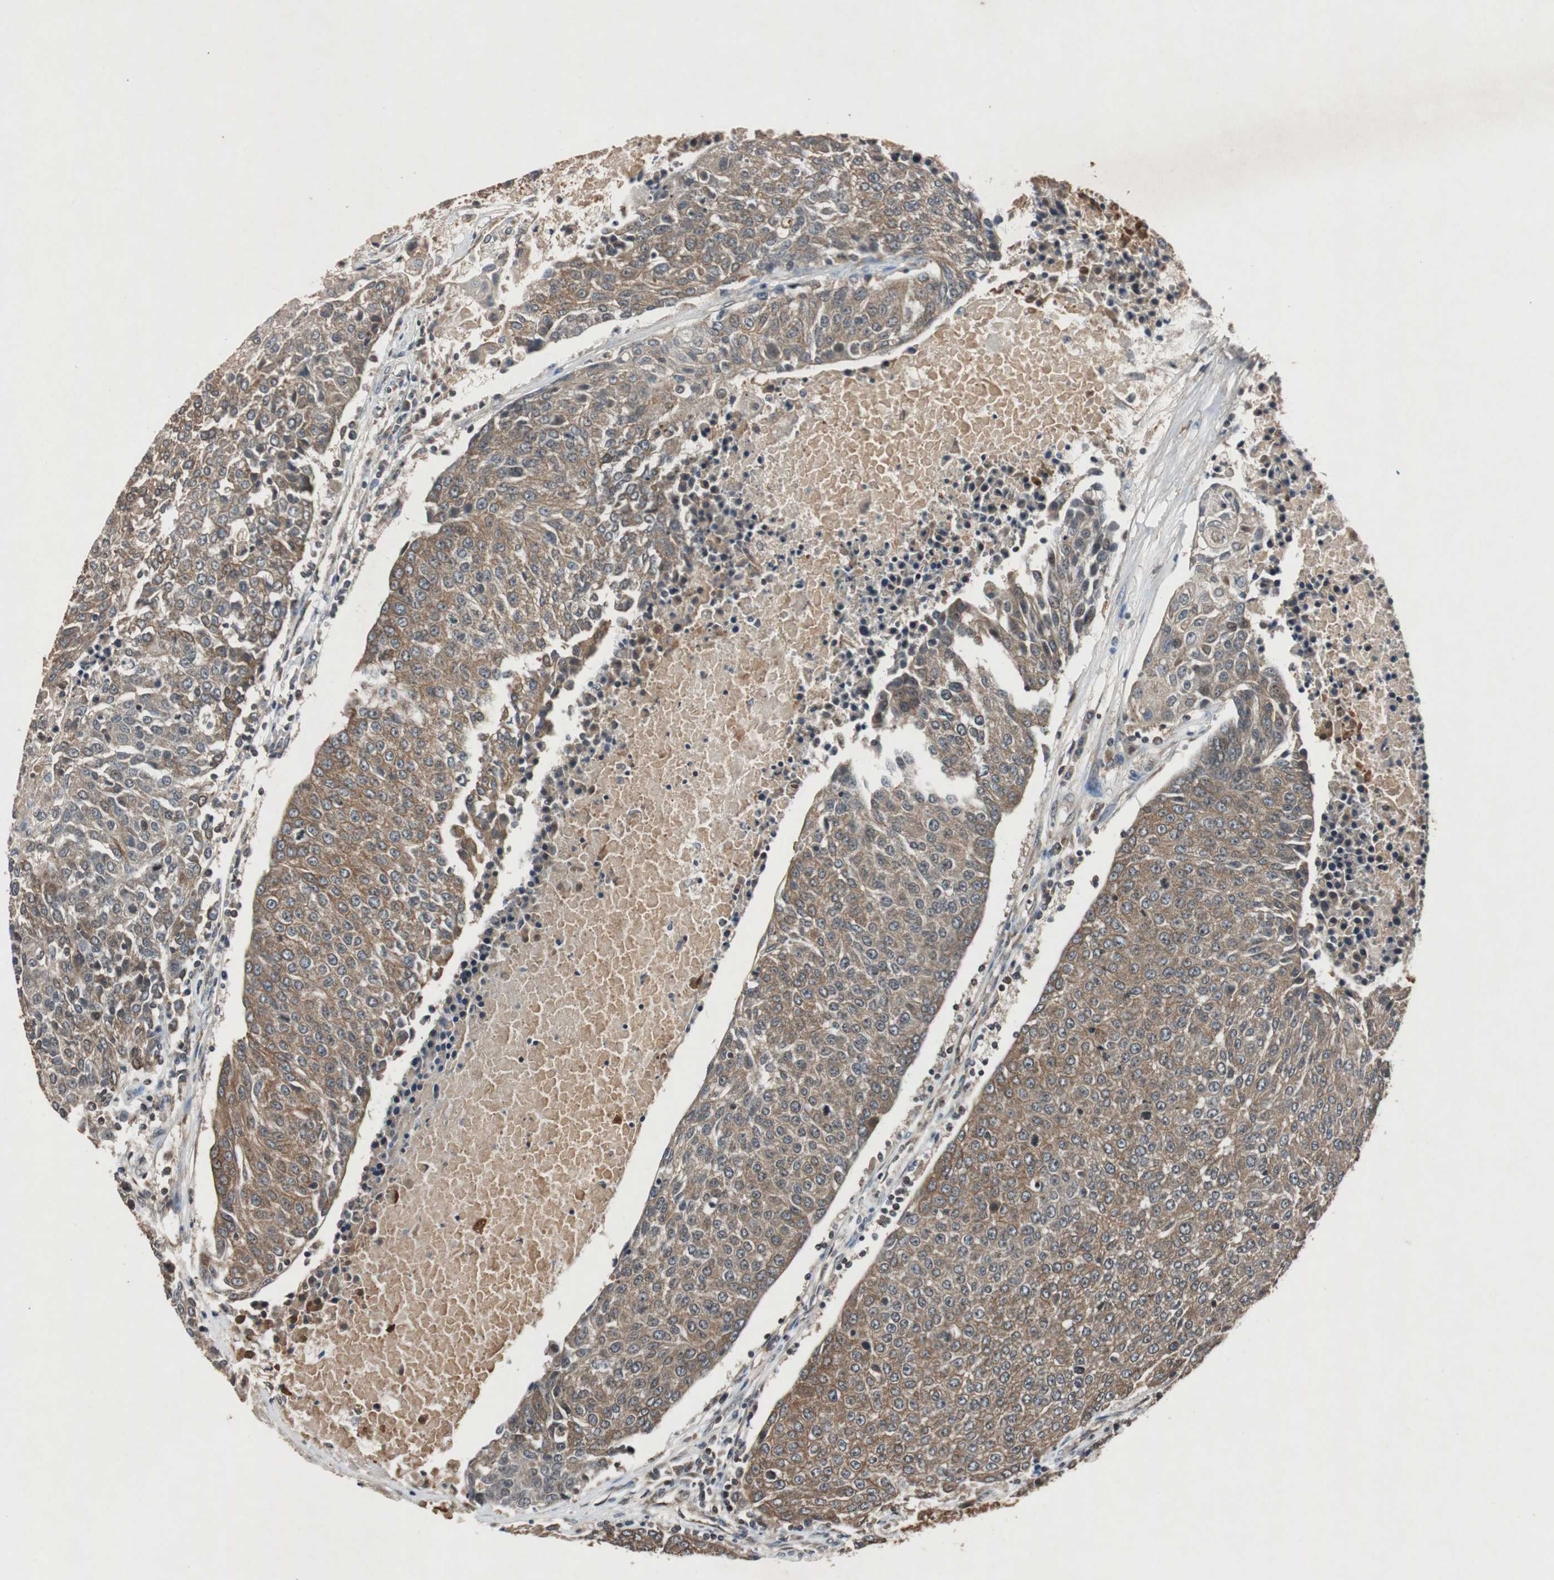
{"staining": {"intensity": "moderate", "quantity": ">75%", "location": "cytoplasmic/membranous"}, "tissue": "urothelial cancer", "cell_type": "Tumor cells", "image_type": "cancer", "snomed": [{"axis": "morphology", "description": "Urothelial carcinoma, High grade"}, {"axis": "topography", "description": "Urinary bladder"}], "caption": "Urothelial carcinoma (high-grade) was stained to show a protein in brown. There is medium levels of moderate cytoplasmic/membranous expression in approximately >75% of tumor cells.", "gene": "SLIT2", "patient": {"sex": "female", "age": 85}}